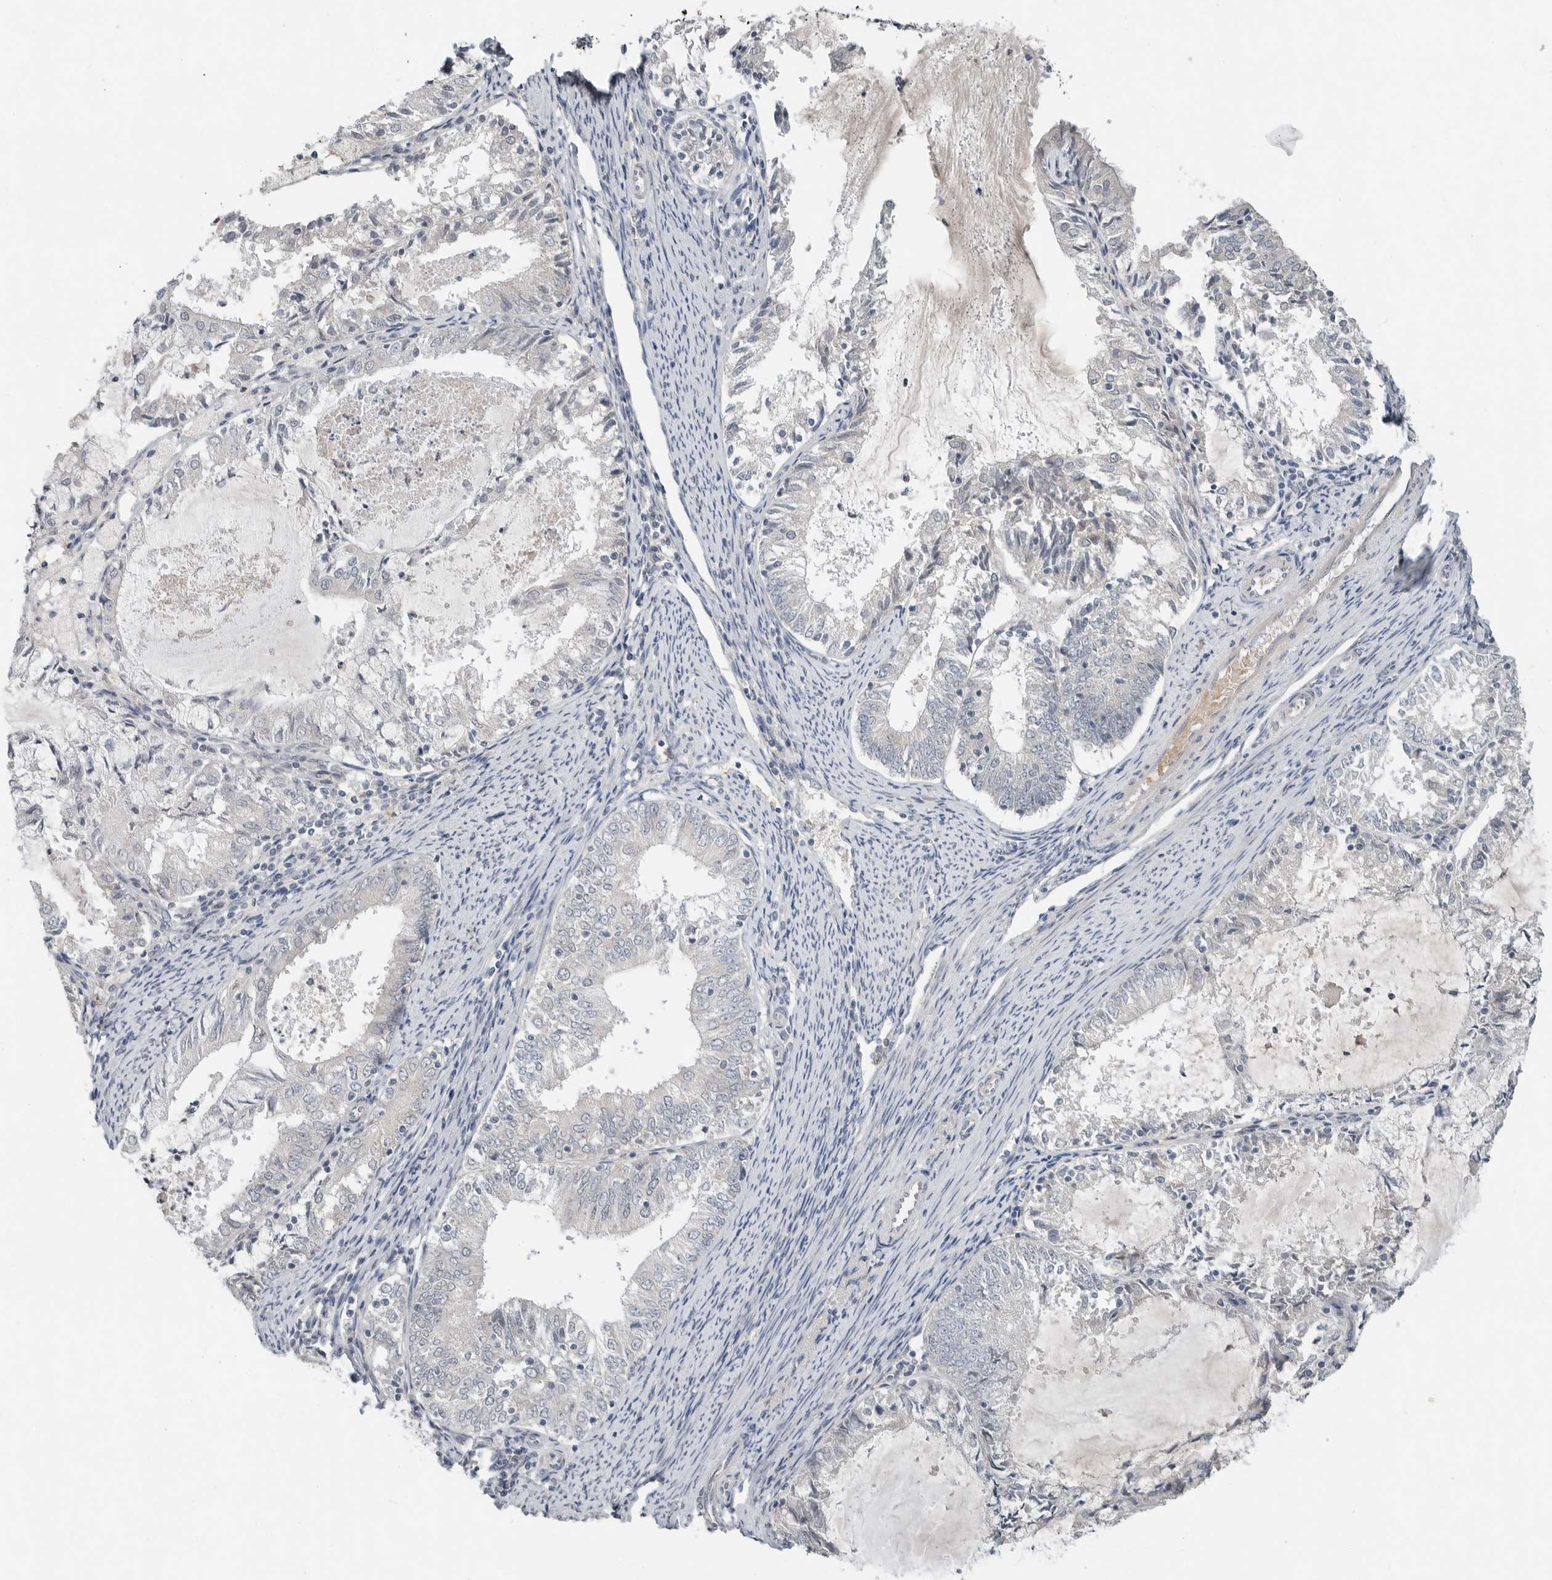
{"staining": {"intensity": "negative", "quantity": "none", "location": "none"}, "tissue": "endometrial cancer", "cell_type": "Tumor cells", "image_type": "cancer", "snomed": [{"axis": "morphology", "description": "Adenocarcinoma, NOS"}, {"axis": "topography", "description": "Endometrium"}], "caption": "High magnification brightfield microscopy of endometrial adenocarcinoma stained with DAB (brown) and counterstained with hematoxylin (blue): tumor cells show no significant expression.", "gene": "FCRLB", "patient": {"sex": "female", "age": 57}}